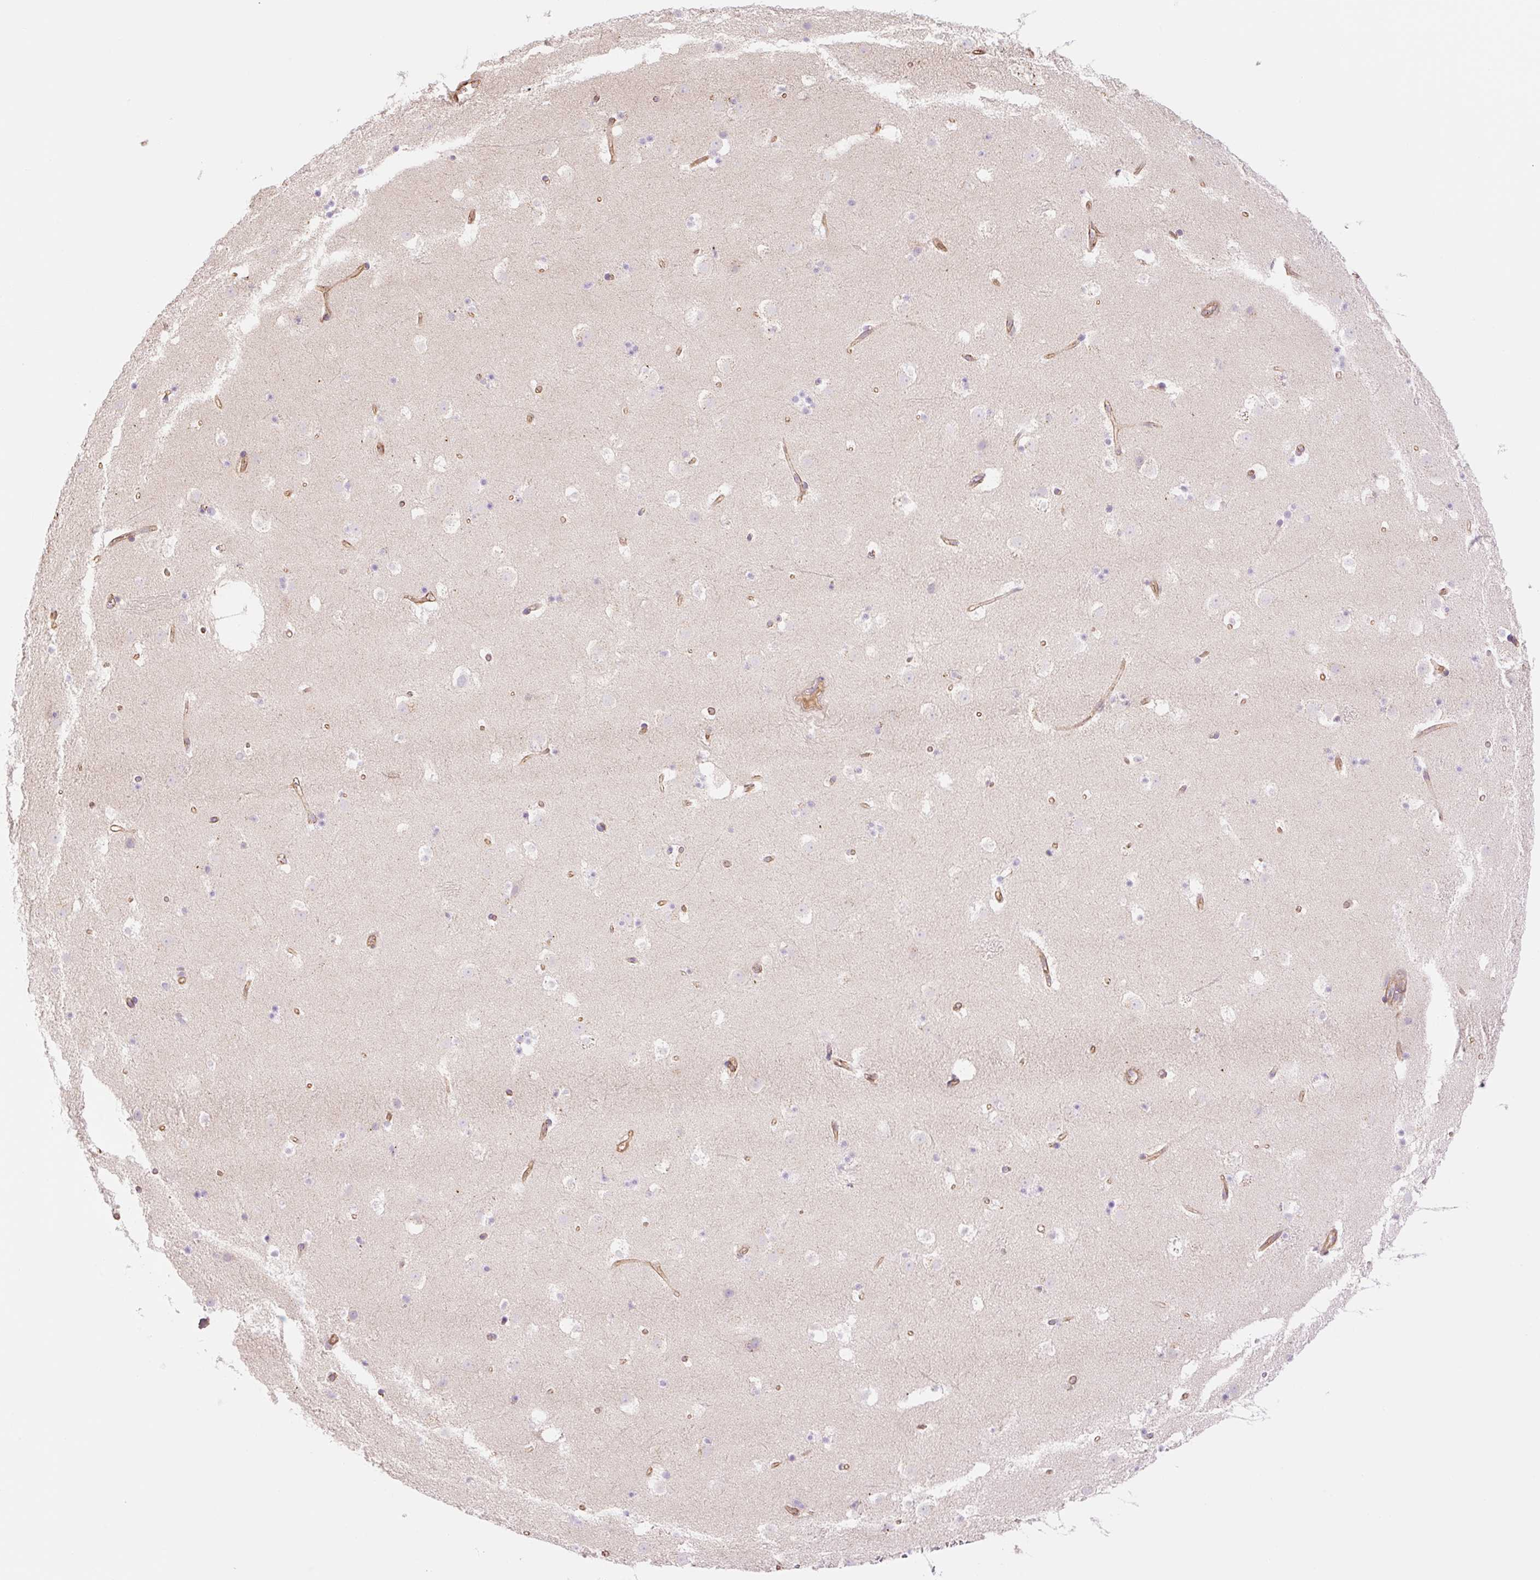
{"staining": {"intensity": "negative", "quantity": "none", "location": "none"}, "tissue": "caudate", "cell_type": "Glial cells", "image_type": "normal", "snomed": [{"axis": "morphology", "description": "Normal tissue, NOS"}, {"axis": "topography", "description": "Lateral ventricle wall"}], "caption": "Immunohistochemistry (IHC) image of normal human caudate stained for a protein (brown), which exhibits no positivity in glial cells.", "gene": "NLRP5", "patient": {"sex": "male", "age": 37}}